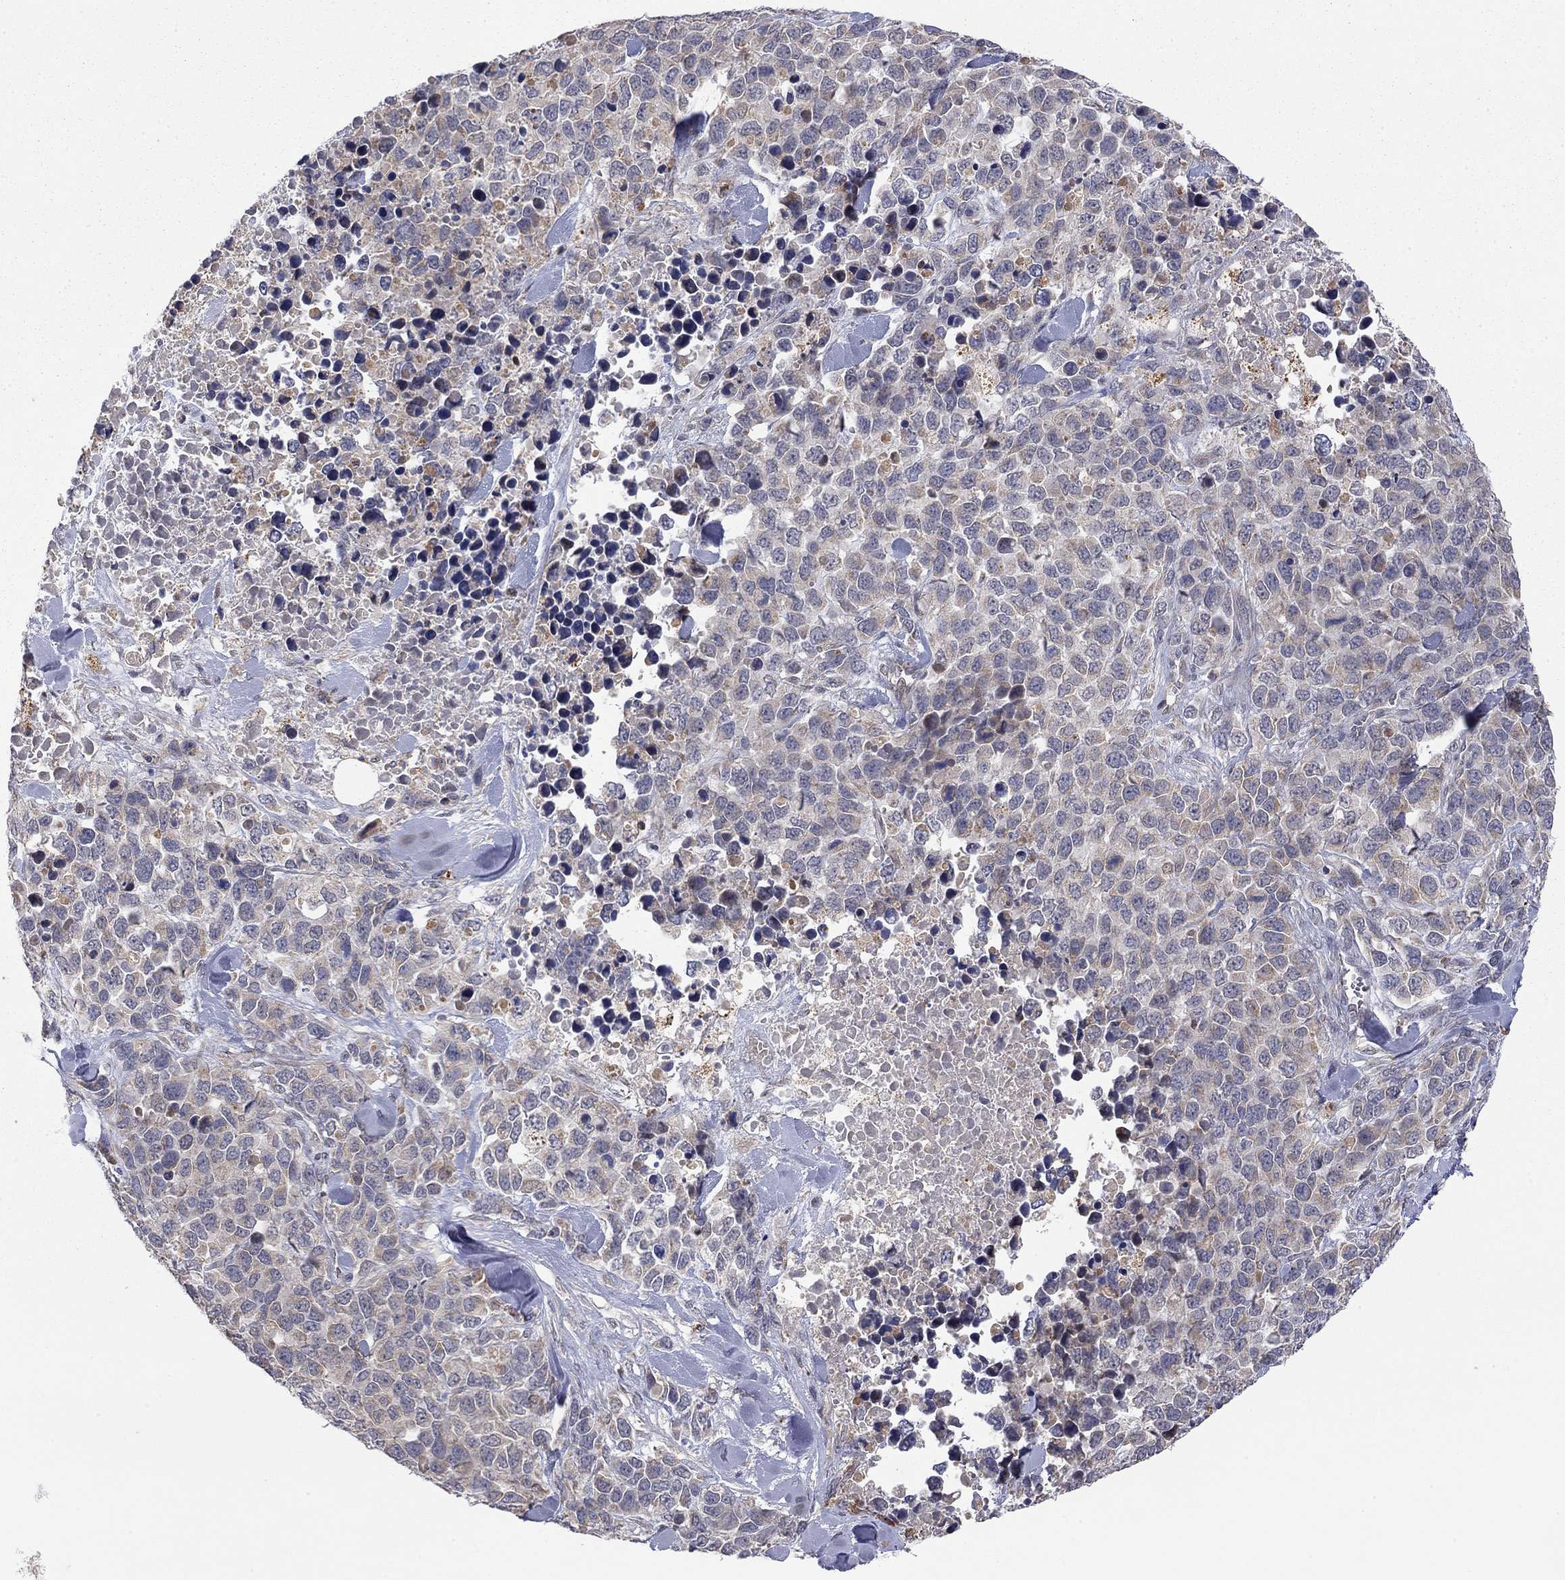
{"staining": {"intensity": "weak", "quantity": "25%-75%", "location": "cytoplasmic/membranous"}, "tissue": "melanoma", "cell_type": "Tumor cells", "image_type": "cancer", "snomed": [{"axis": "morphology", "description": "Malignant melanoma, Metastatic site"}, {"axis": "topography", "description": "Skin"}], "caption": "Immunohistochemistry of human melanoma reveals low levels of weak cytoplasmic/membranous staining in about 25%-75% of tumor cells. (DAB IHC with brightfield microscopy, high magnification).", "gene": "IDS", "patient": {"sex": "male", "age": 84}}